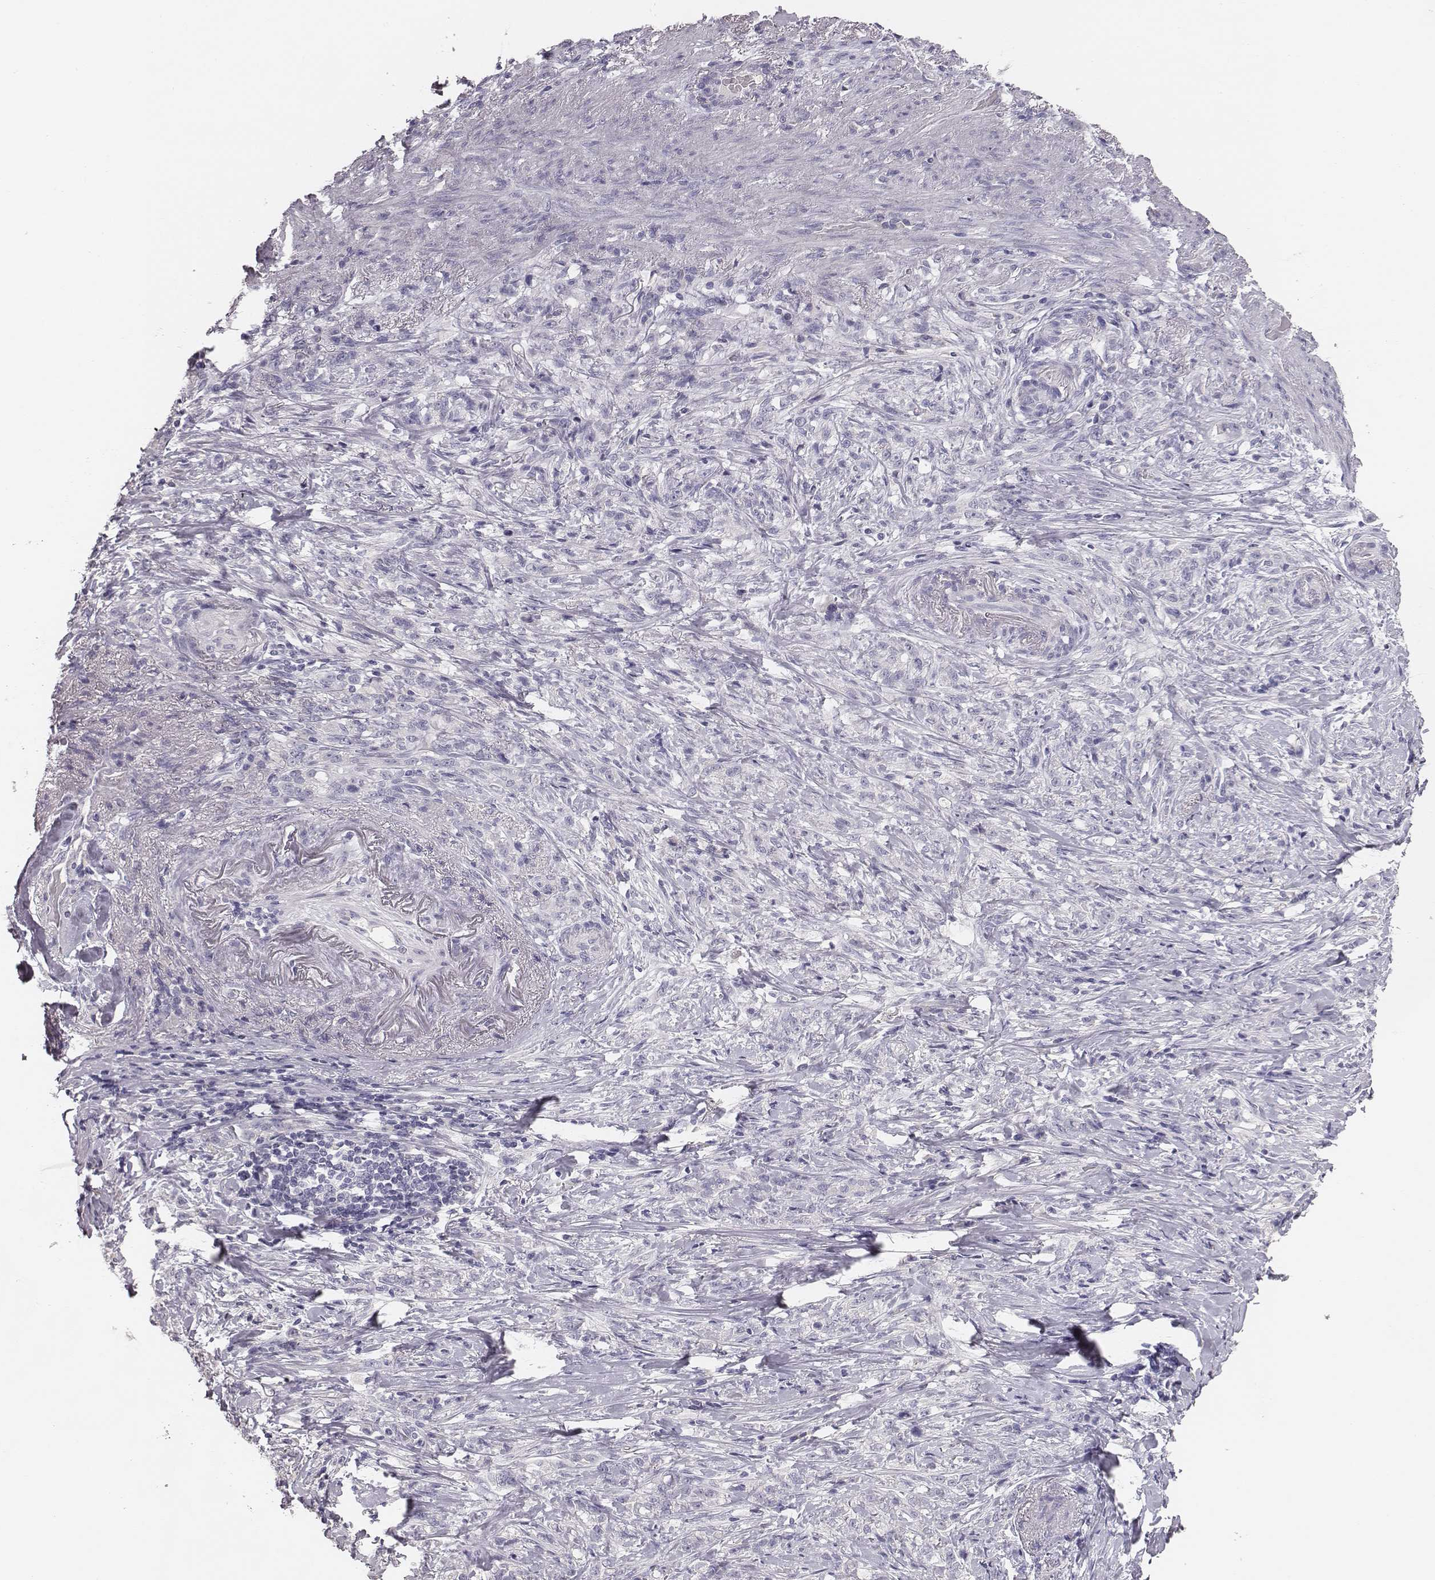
{"staining": {"intensity": "negative", "quantity": "none", "location": "none"}, "tissue": "stomach cancer", "cell_type": "Tumor cells", "image_type": "cancer", "snomed": [{"axis": "morphology", "description": "Adenocarcinoma, NOS"}, {"axis": "topography", "description": "Stomach, lower"}], "caption": "Immunohistochemistry (IHC) histopathology image of adenocarcinoma (stomach) stained for a protein (brown), which displays no staining in tumor cells.", "gene": "MYH6", "patient": {"sex": "male", "age": 88}}